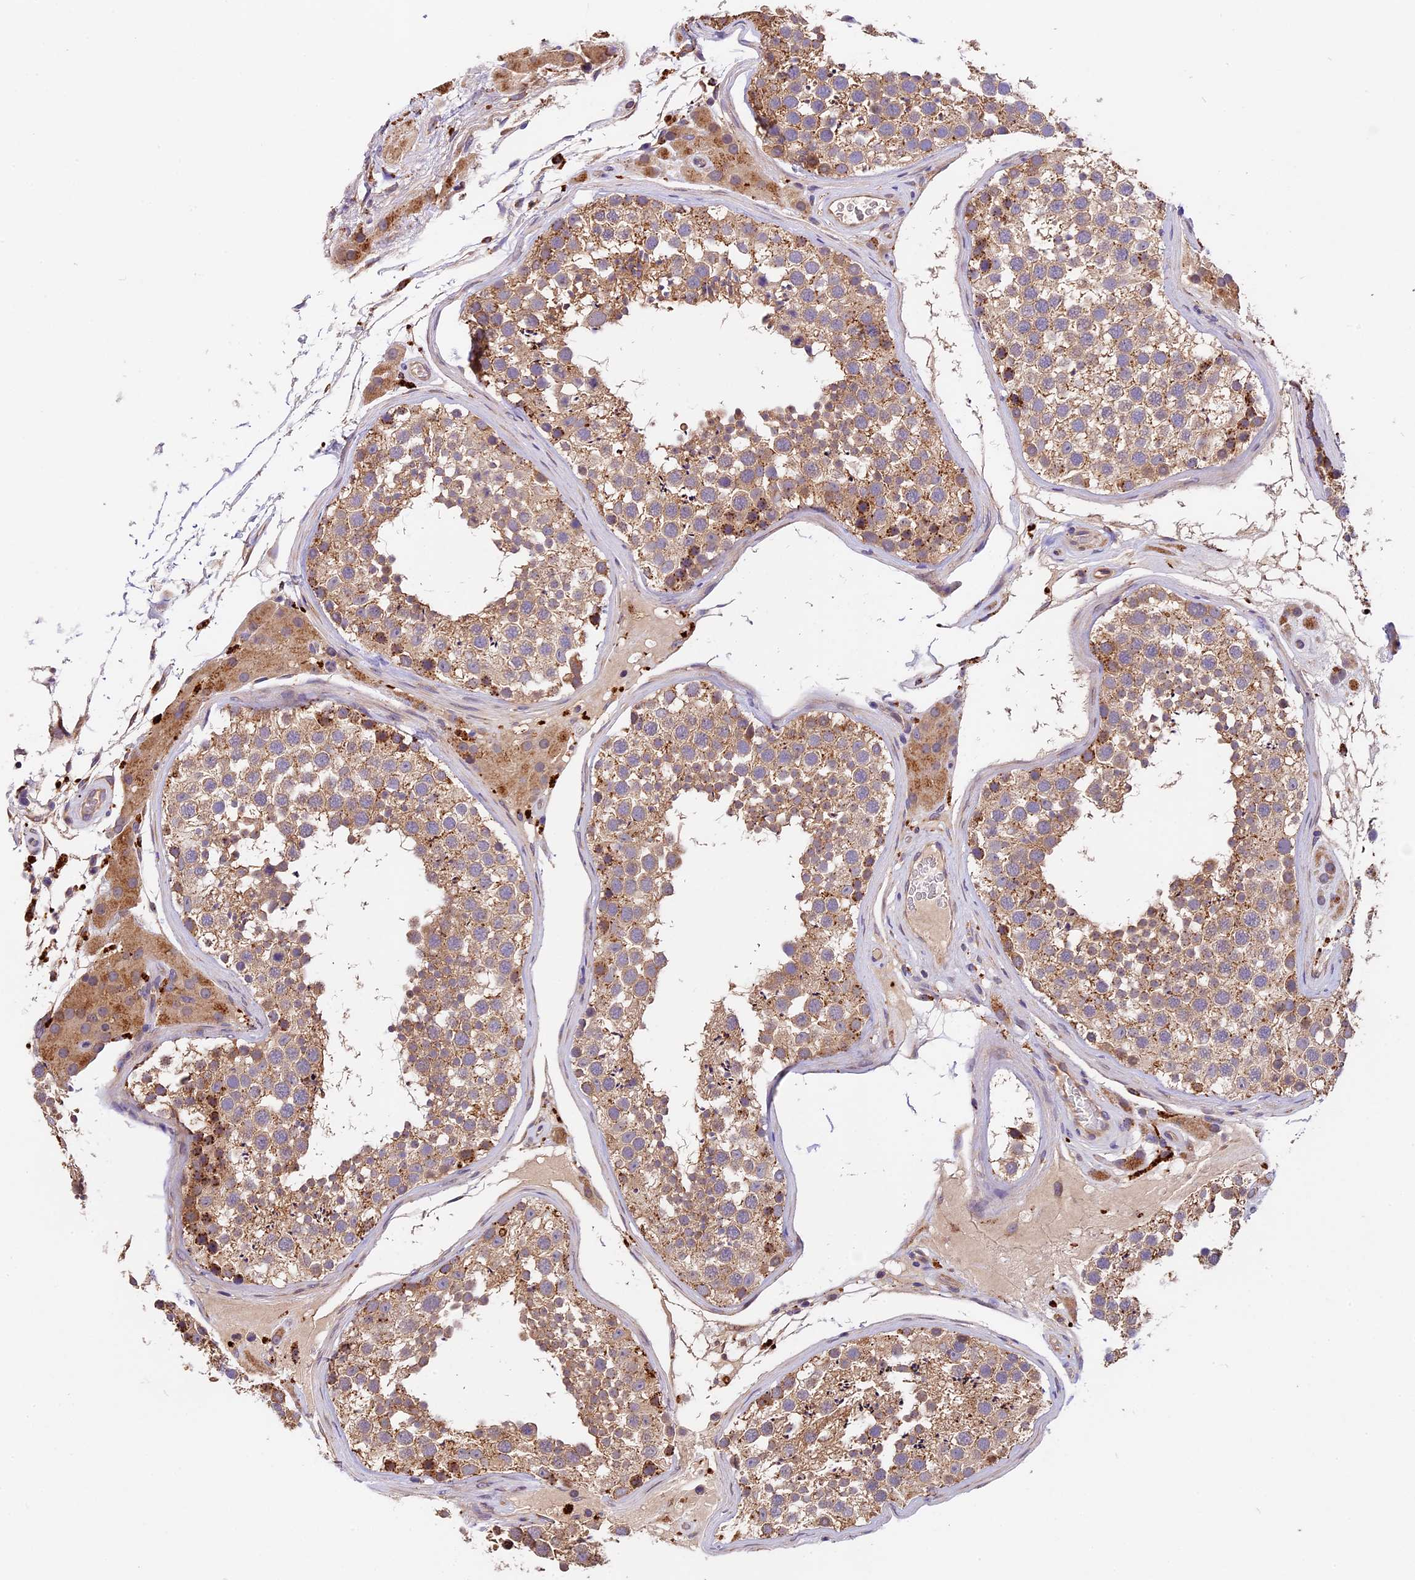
{"staining": {"intensity": "moderate", "quantity": ">75%", "location": "cytoplasmic/membranous"}, "tissue": "testis", "cell_type": "Cells in seminiferous ducts", "image_type": "normal", "snomed": [{"axis": "morphology", "description": "Normal tissue, NOS"}, {"axis": "topography", "description": "Testis"}], "caption": "Protein analysis of unremarkable testis demonstrates moderate cytoplasmic/membranous expression in approximately >75% of cells in seminiferous ducts. (DAB = brown stain, brightfield microscopy at high magnification).", "gene": "COPE", "patient": {"sex": "male", "age": 46}}